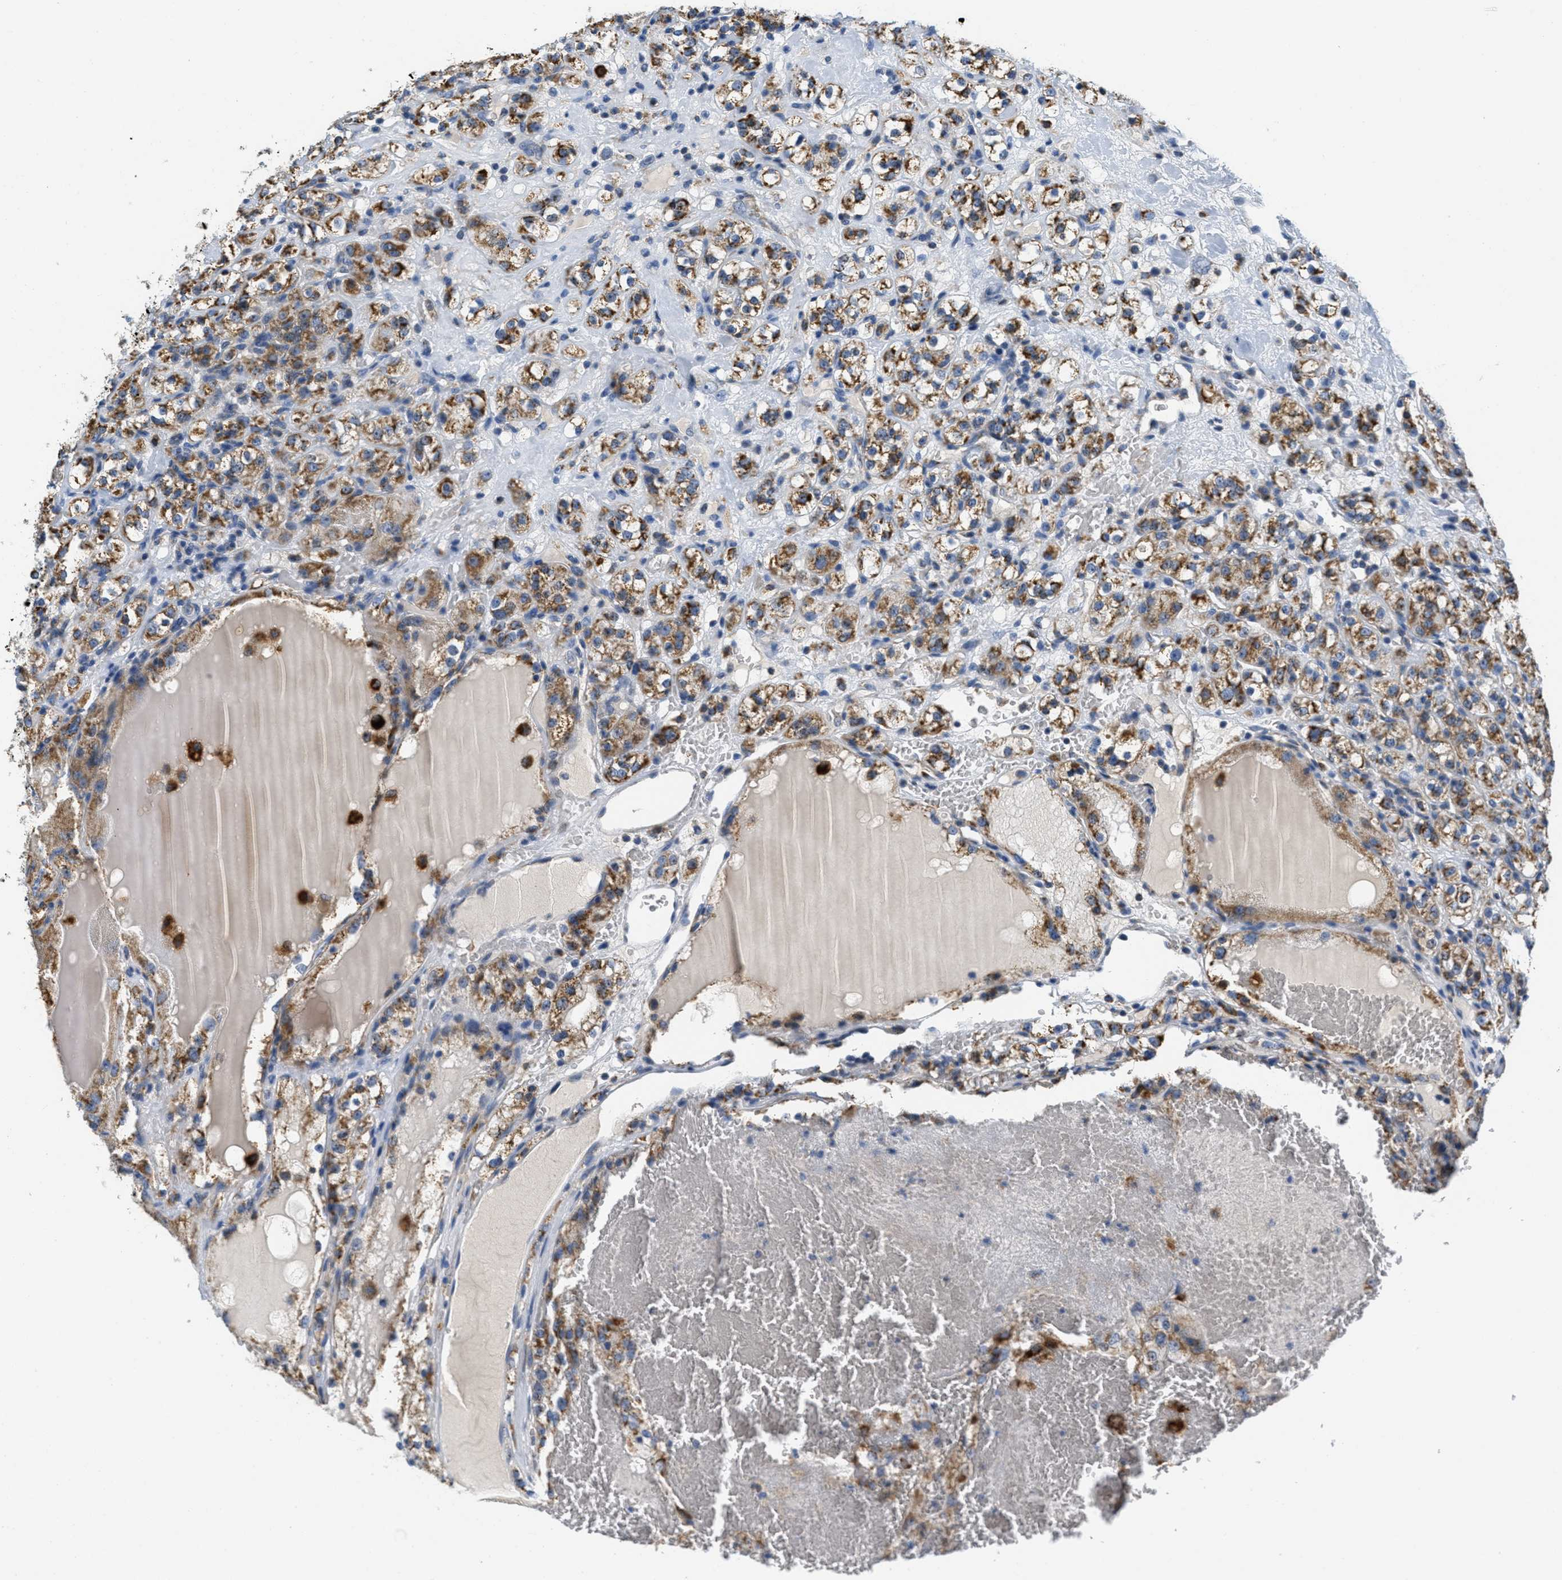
{"staining": {"intensity": "moderate", "quantity": ">75%", "location": "cytoplasmic/membranous"}, "tissue": "renal cancer", "cell_type": "Tumor cells", "image_type": "cancer", "snomed": [{"axis": "morphology", "description": "Normal tissue, NOS"}, {"axis": "morphology", "description": "Adenocarcinoma, NOS"}, {"axis": "topography", "description": "Kidney"}], "caption": "About >75% of tumor cells in human renal cancer (adenocarcinoma) show moderate cytoplasmic/membranous protein expression as visualized by brown immunohistochemical staining.", "gene": "KCNJ5", "patient": {"sex": "male", "age": 61}}